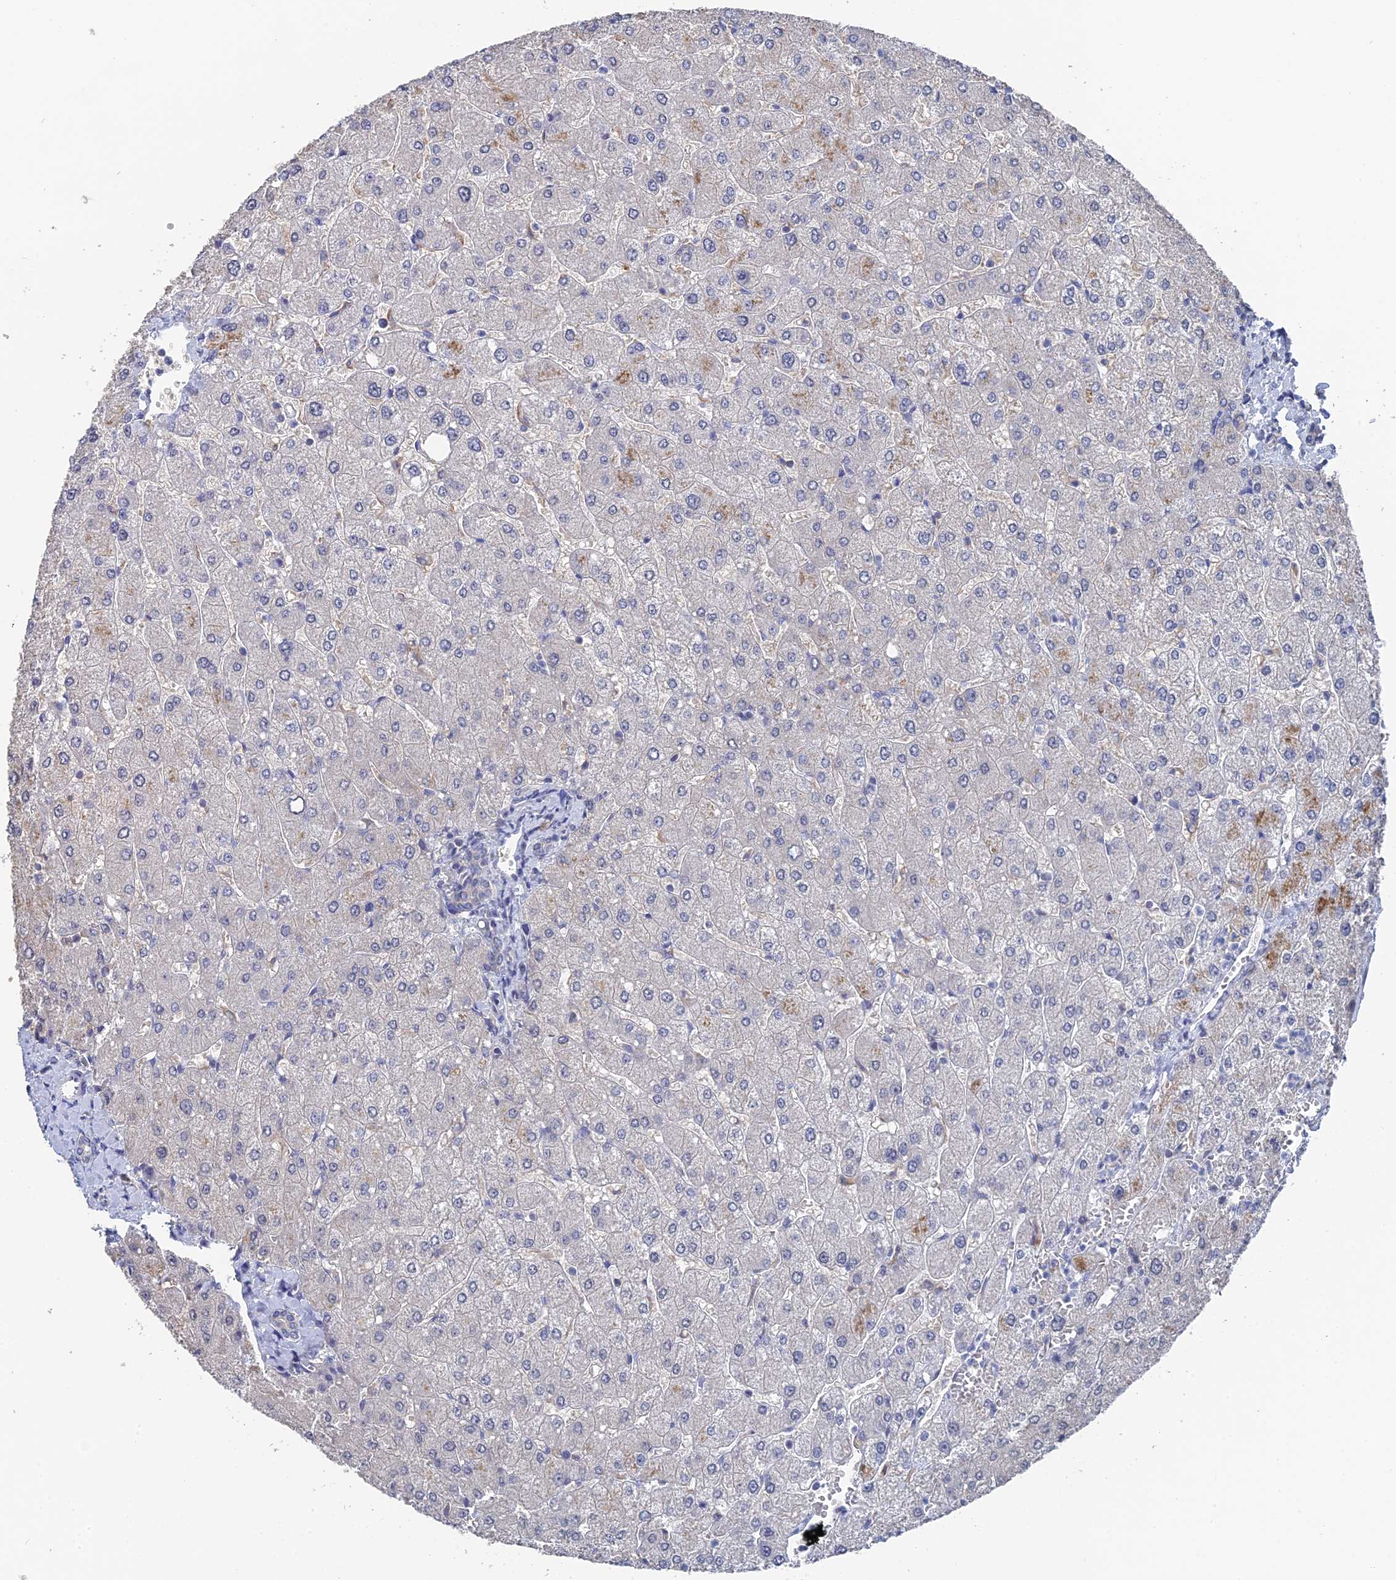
{"staining": {"intensity": "negative", "quantity": "none", "location": "none"}, "tissue": "liver", "cell_type": "Cholangiocytes", "image_type": "normal", "snomed": [{"axis": "morphology", "description": "Normal tissue, NOS"}, {"axis": "topography", "description": "Liver"}], "caption": "High power microscopy micrograph of an IHC photomicrograph of benign liver, revealing no significant positivity in cholangiocytes.", "gene": "TSSC4", "patient": {"sex": "male", "age": 55}}